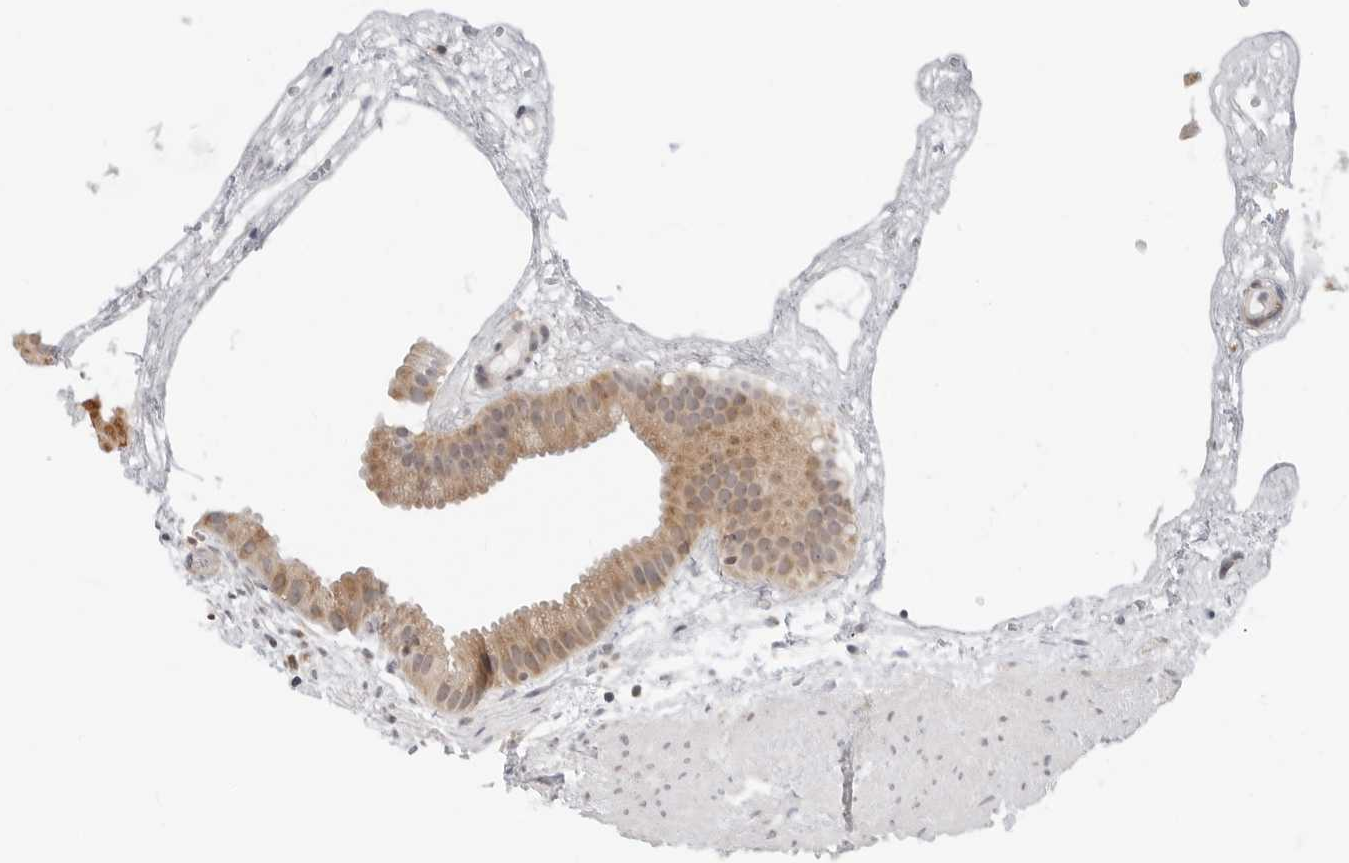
{"staining": {"intensity": "moderate", "quantity": ">75%", "location": "cytoplasmic/membranous"}, "tissue": "gallbladder", "cell_type": "Glandular cells", "image_type": "normal", "snomed": [{"axis": "morphology", "description": "Normal tissue, NOS"}, {"axis": "topography", "description": "Gallbladder"}], "caption": "Protein staining shows moderate cytoplasmic/membranous staining in about >75% of glandular cells in unremarkable gallbladder. The staining was performed using DAB (3,3'-diaminobenzidine), with brown indicating positive protein expression. Nuclei are stained blue with hematoxylin.", "gene": "POLR3GL", "patient": {"sex": "female", "age": 64}}